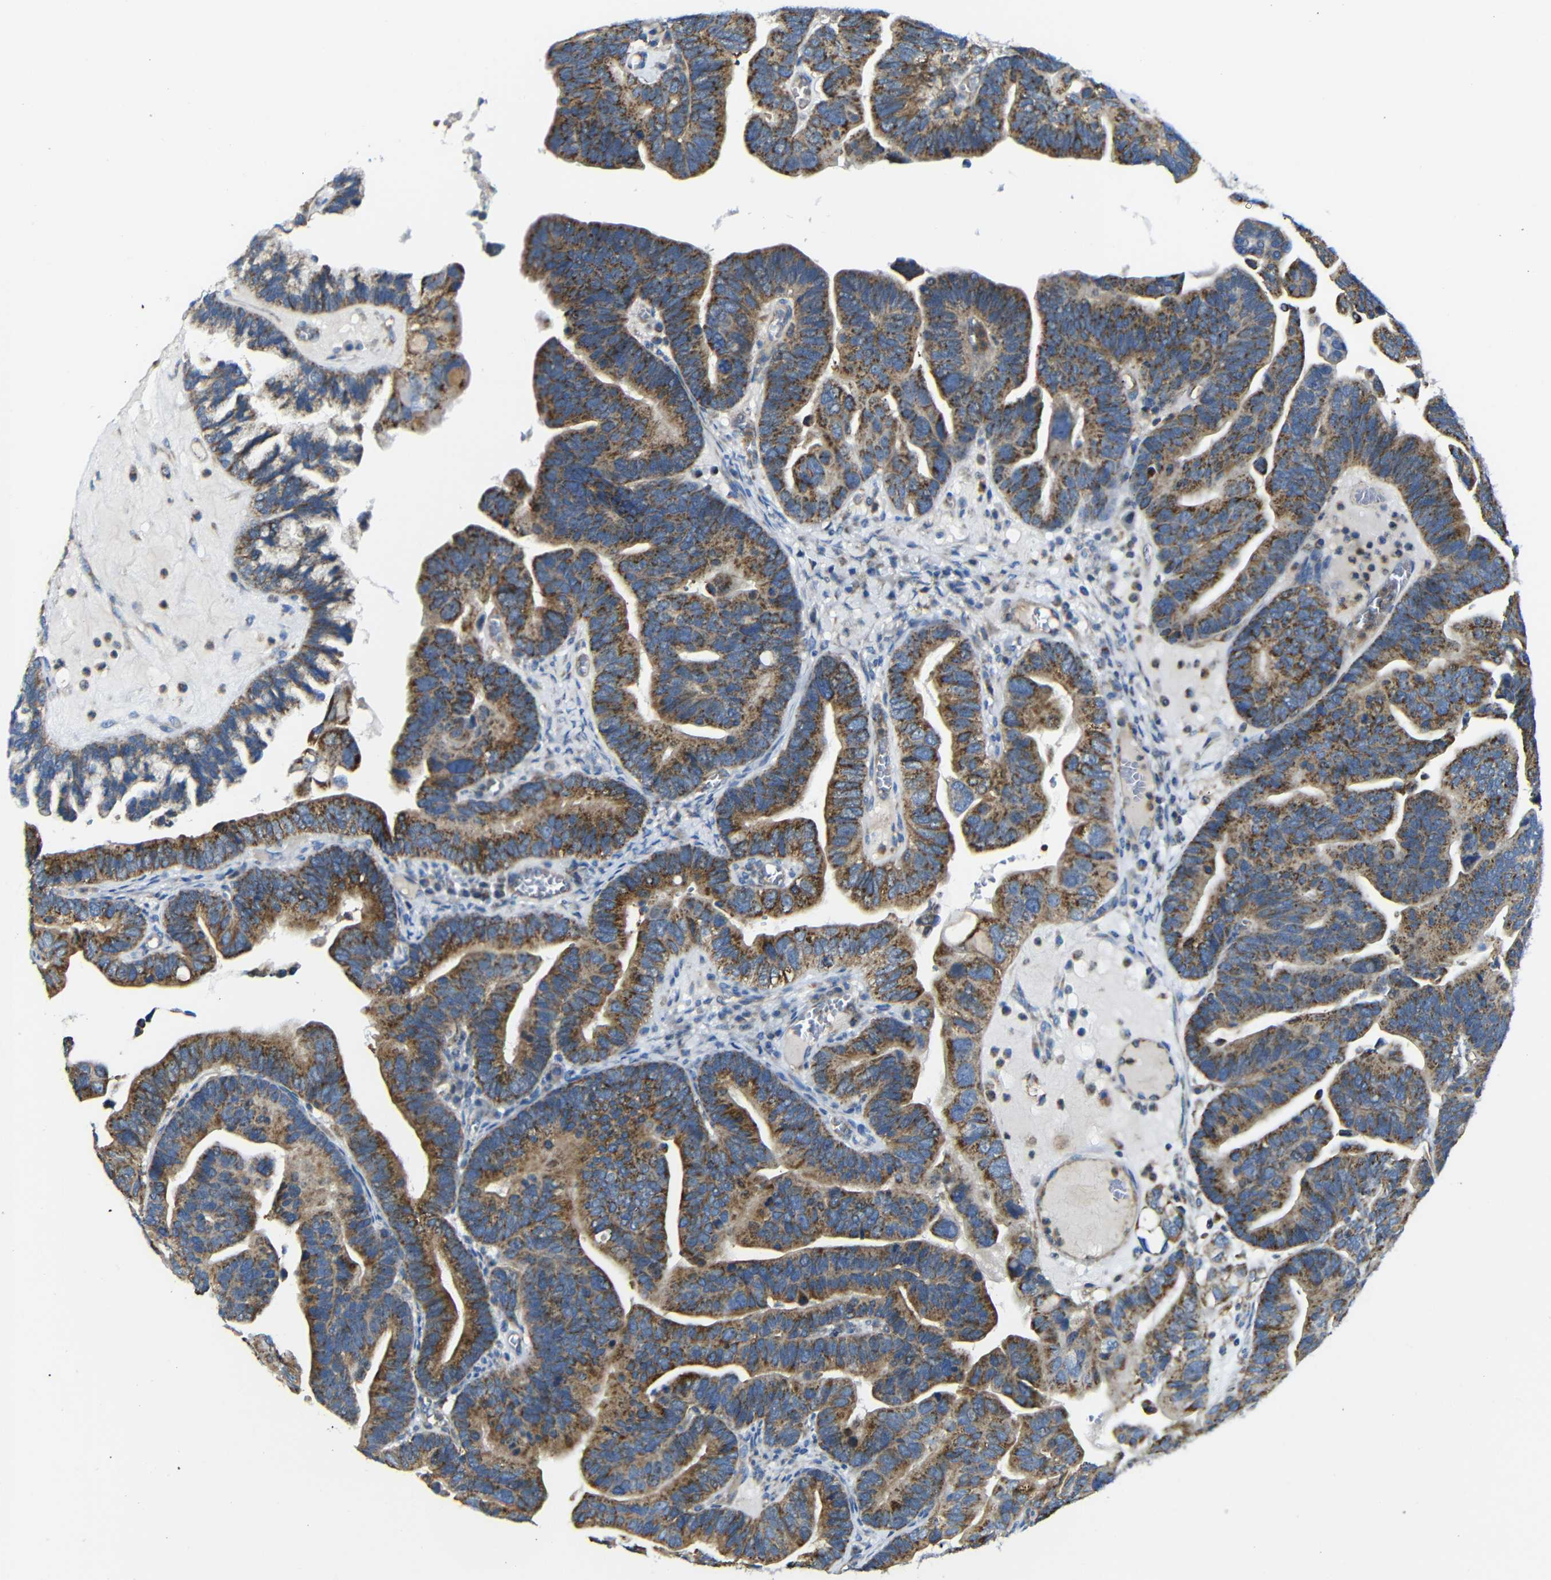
{"staining": {"intensity": "moderate", "quantity": ">75%", "location": "cytoplasmic/membranous"}, "tissue": "ovarian cancer", "cell_type": "Tumor cells", "image_type": "cancer", "snomed": [{"axis": "morphology", "description": "Cystadenocarcinoma, serous, NOS"}, {"axis": "topography", "description": "Ovary"}], "caption": "DAB immunohistochemical staining of ovarian serous cystadenocarcinoma exhibits moderate cytoplasmic/membranous protein expression in approximately >75% of tumor cells.", "gene": "PDCD1LG2", "patient": {"sex": "female", "age": 56}}